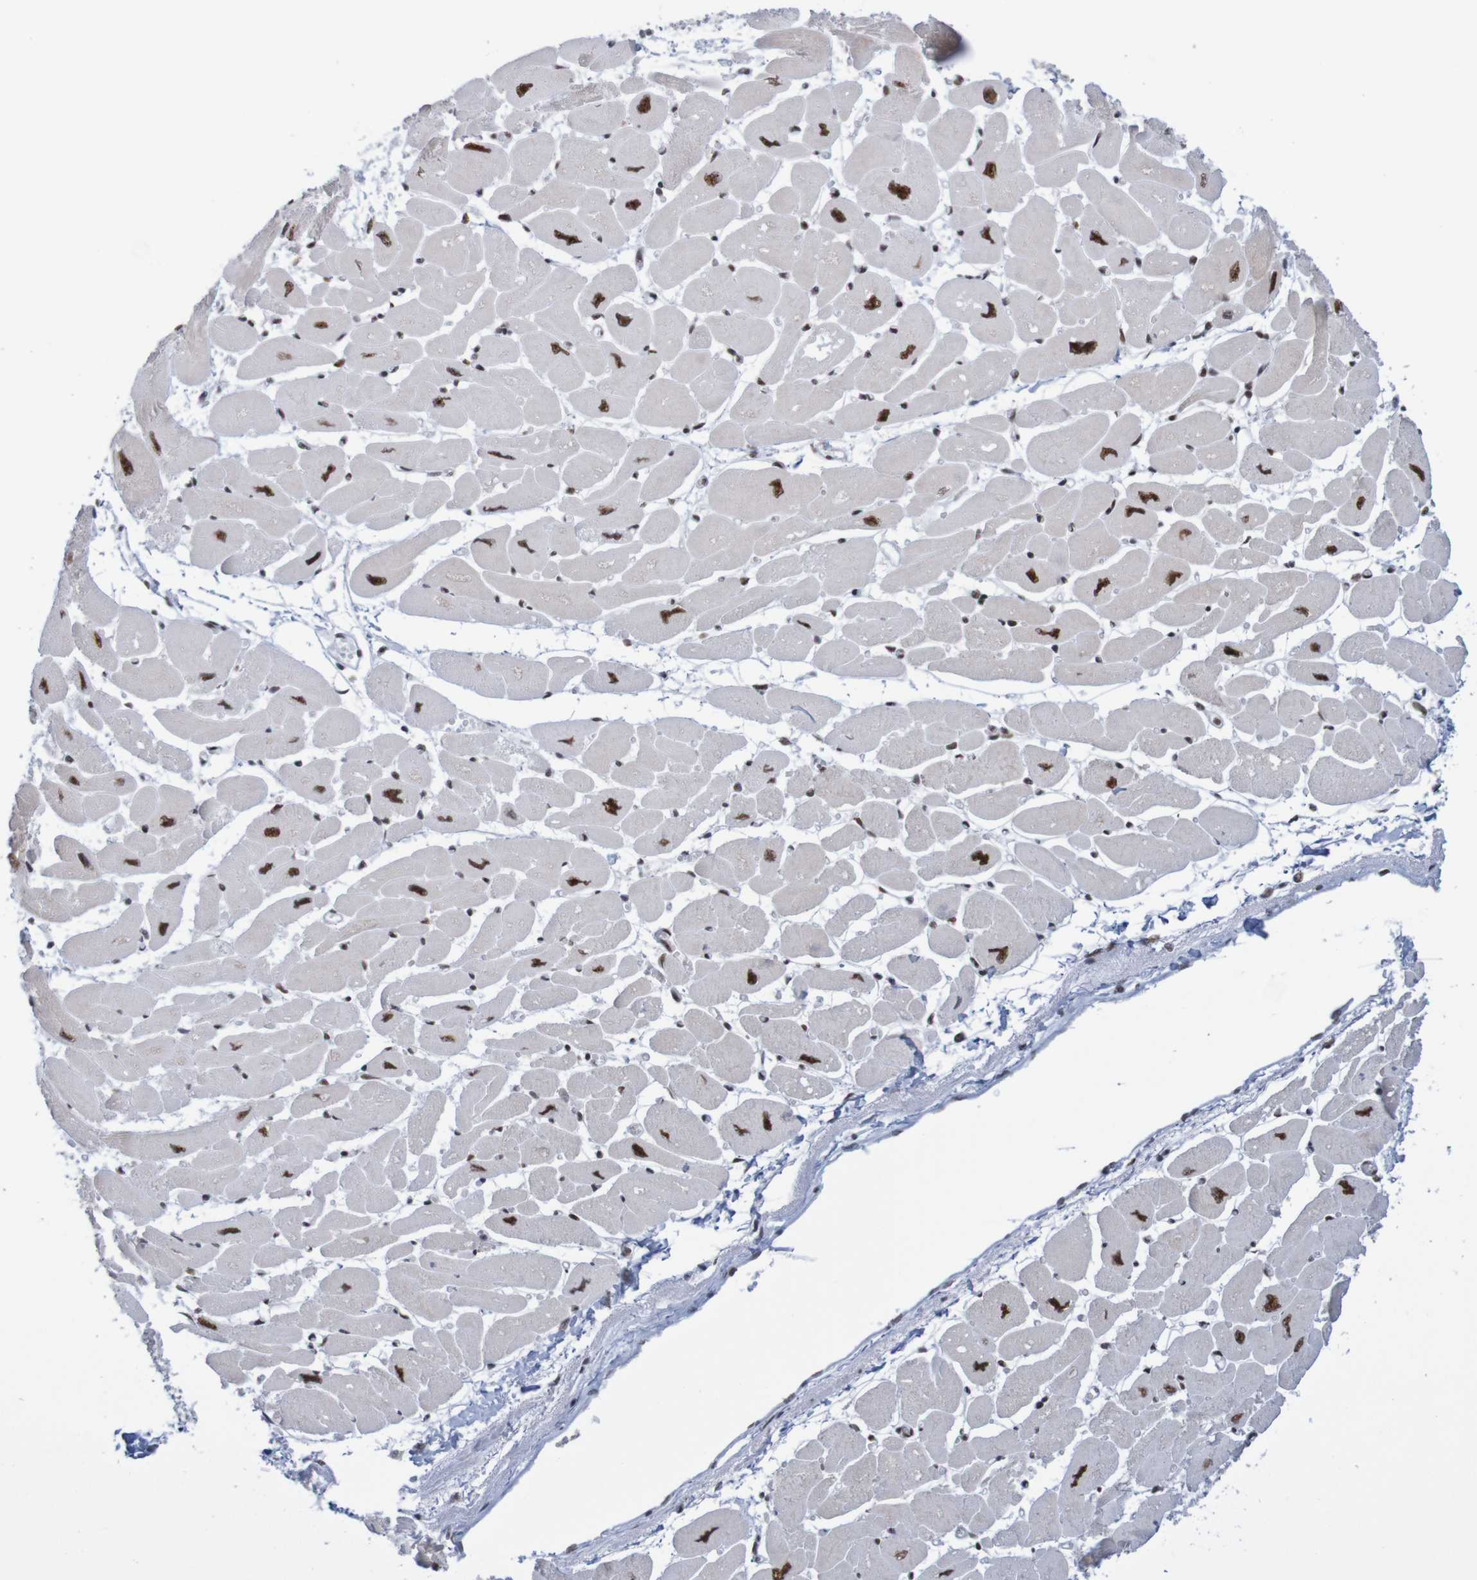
{"staining": {"intensity": "strong", "quantity": ">75%", "location": "nuclear"}, "tissue": "heart muscle", "cell_type": "Cardiomyocytes", "image_type": "normal", "snomed": [{"axis": "morphology", "description": "Normal tissue, NOS"}, {"axis": "topography", "description": "Heart"}], "caption": "Cardiomyocytes demonstrate strong nuclear staining in approximately >75% of cells in normal heart muscle.", "gene": "THRAP3", "patient": {"sex": "female", "age": 54}}